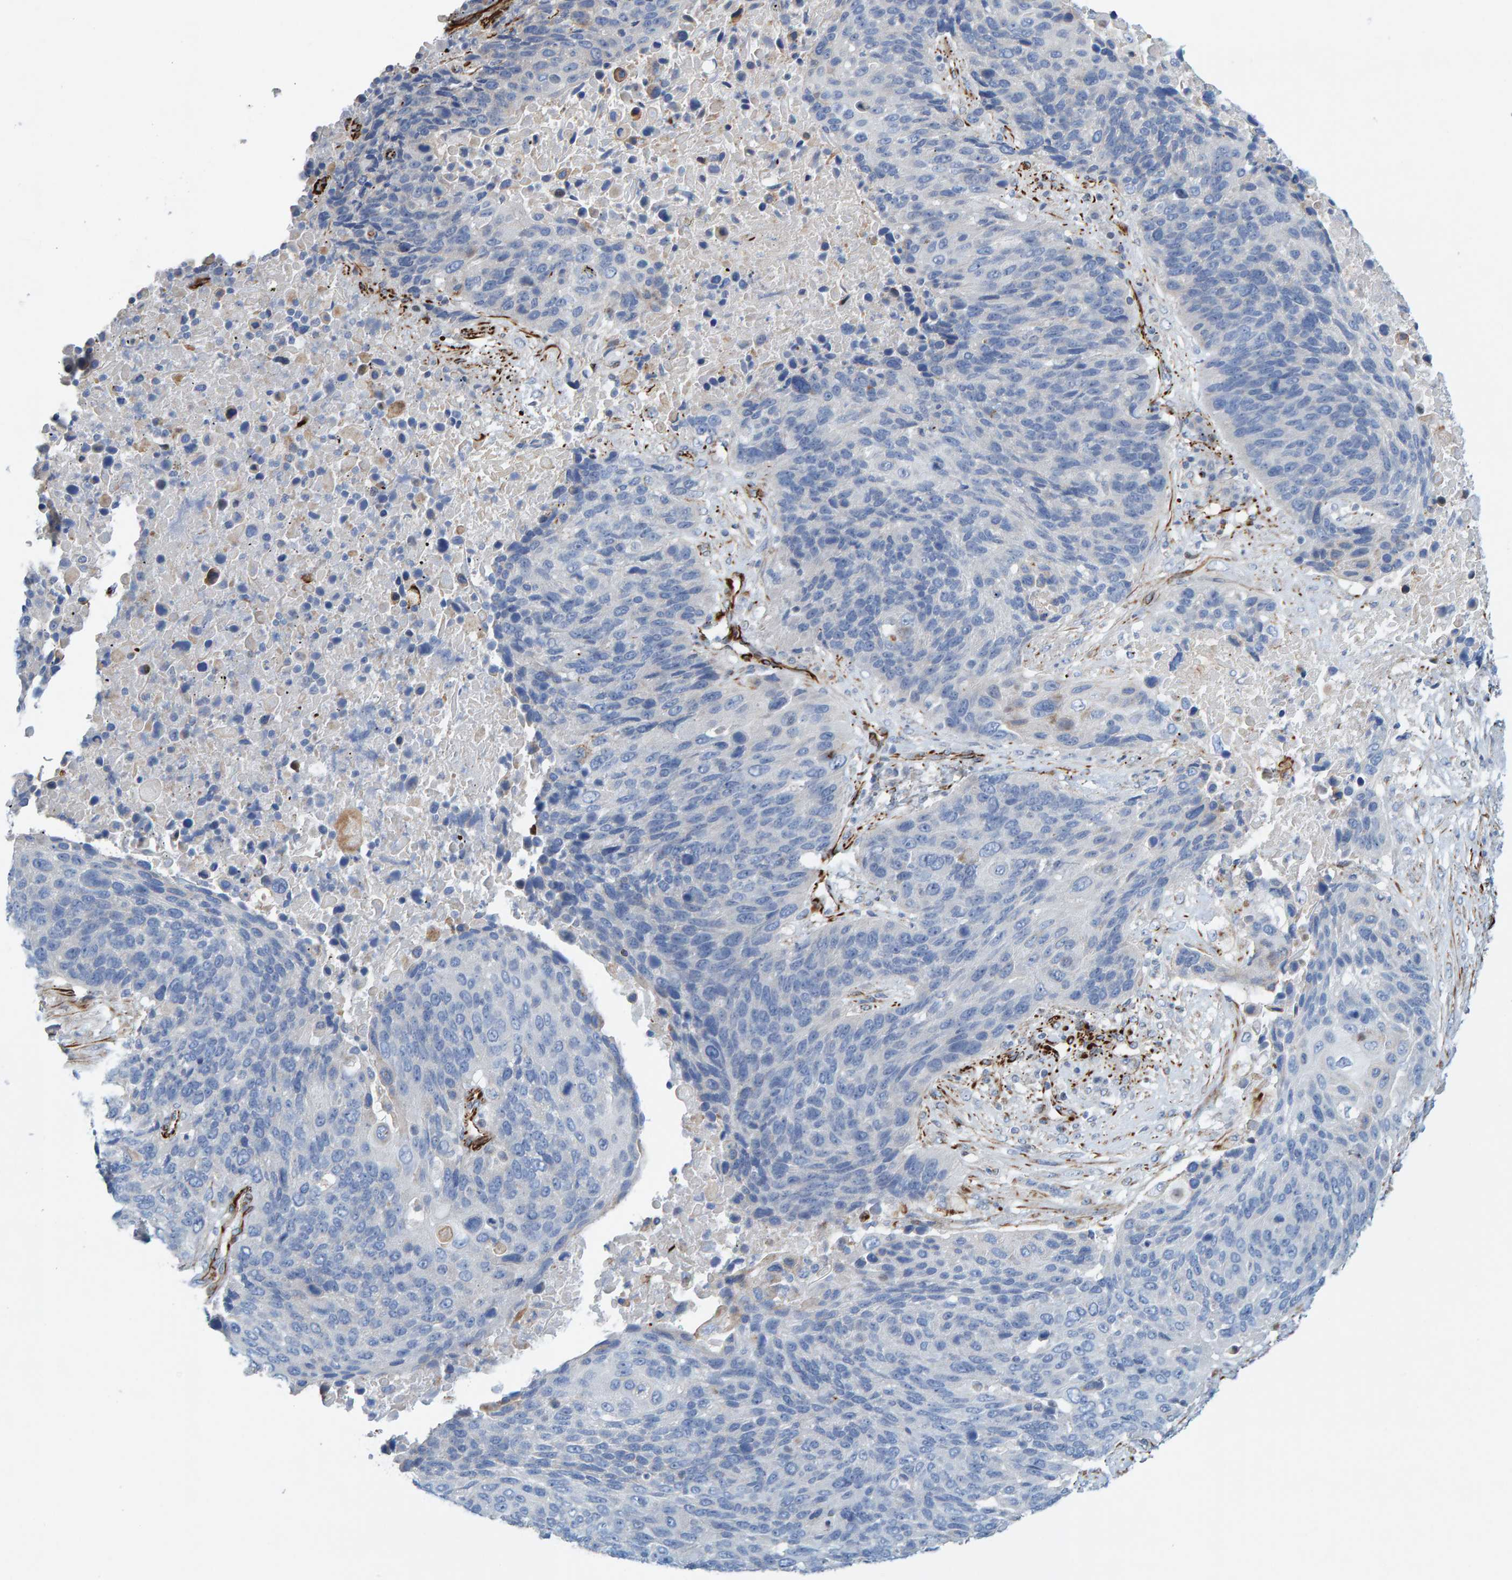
{"staining": {"intensity": "negative", "quantity": "none", "location": "none"}, "tissue": "lung cancer", "cell_type": "Tumor cells", "image_type": "cancer", "snomed": [{"axis": "morphology", "description": "Squamous cell carcinoma, NOS"}, {"axis": "topography", "description": "Lung"}], "caption": "The image shows no staining of tumor cells in lung squamous cell carcinoma.", "gene": "POLG2", "patient": {"sex": "male", "age": 66}}